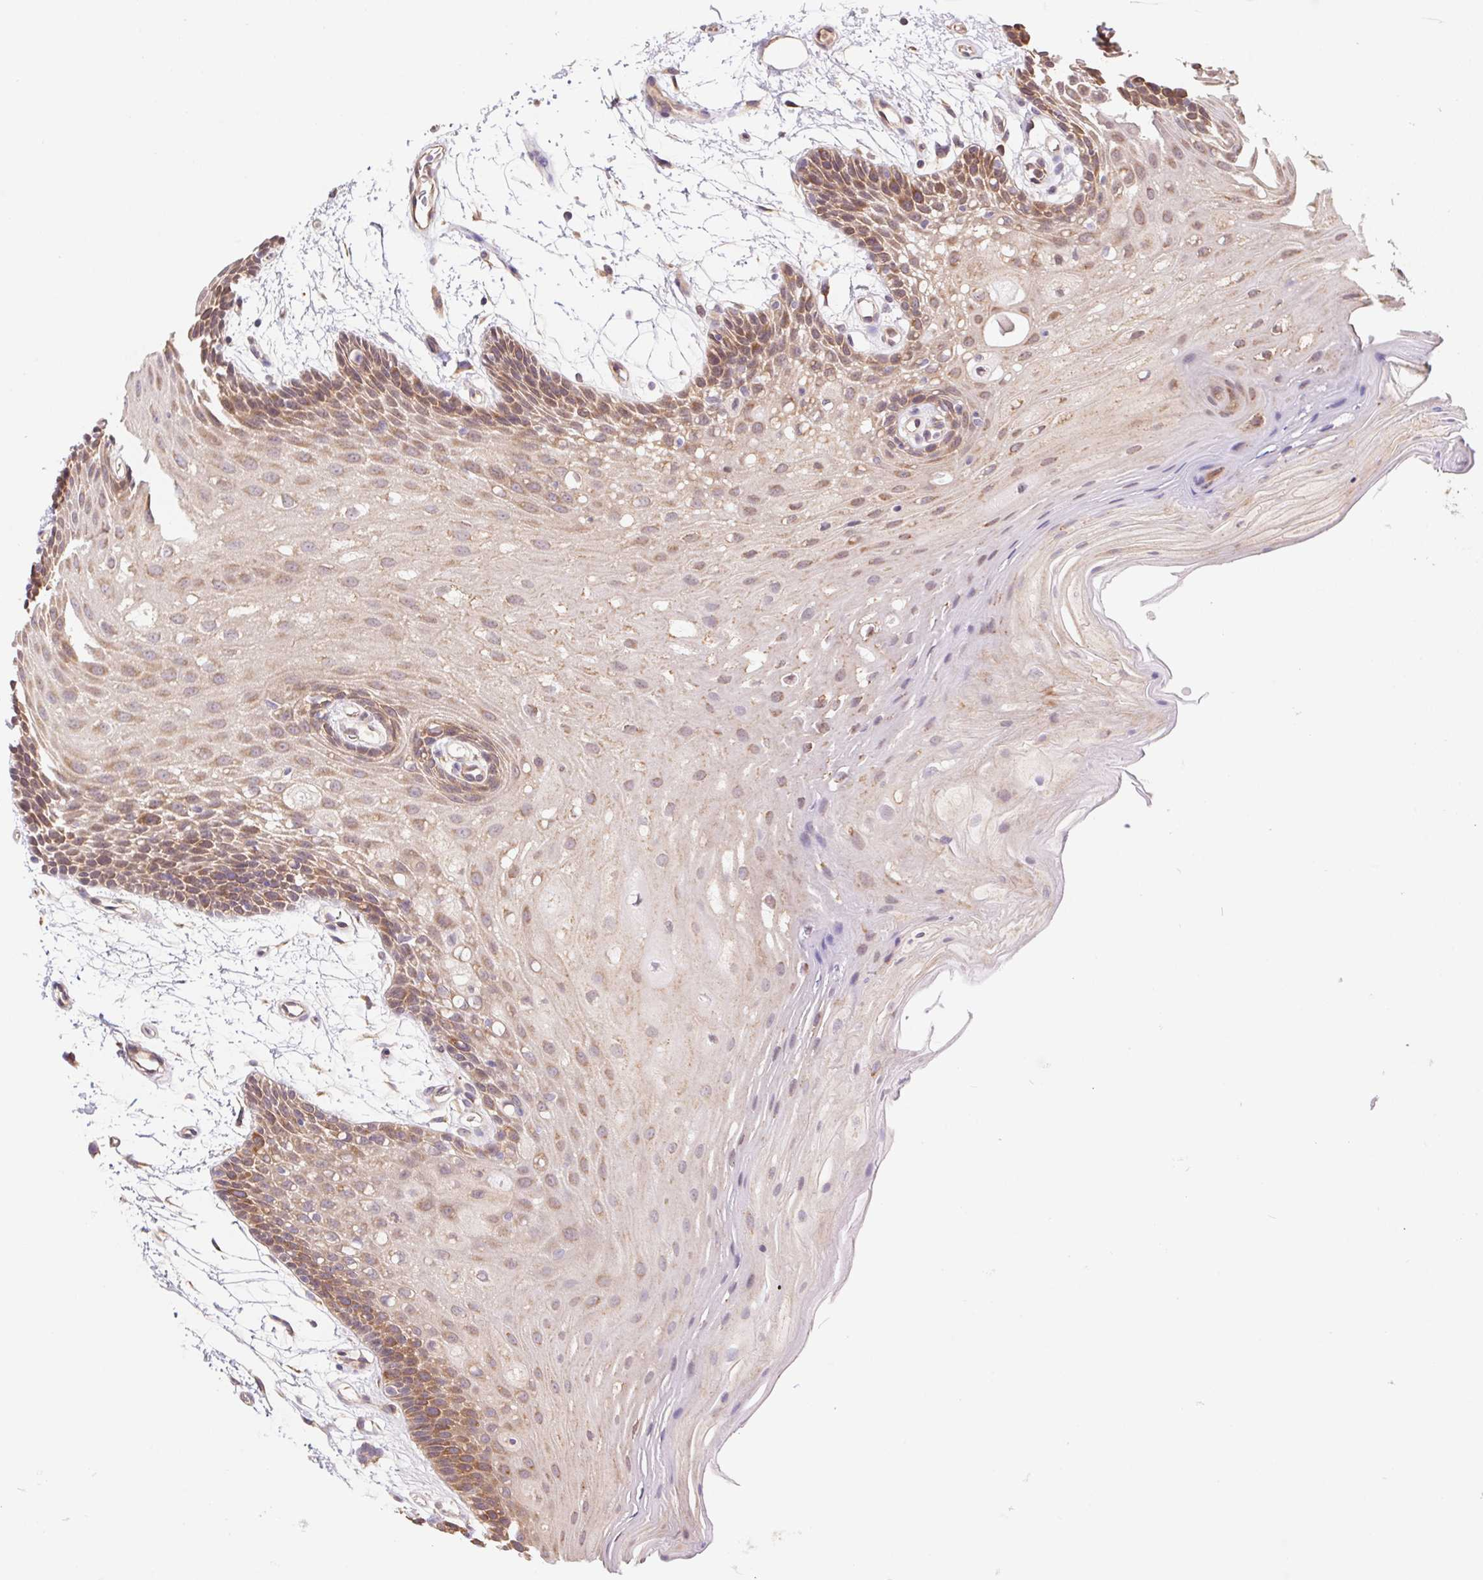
{"staining": {"intensity": "weak", "quantity": "25%-75%", "location": "cytoplasmic/membranous"}, "tissue": "oral mucosa", "cell_type": "Squamous epithelial cells", "image_type": "normal", "snomed": [{"axis": "morphology", "description": "Normal tissue, NOS"}, {"axis": "morphology", "description": "Squamous cell carcinoma, NOS"}, {"axis": "topography", "description": "Oral tissue"}, {"axis": "topography", "description": "Tounge, NOS"}, {"axis": "topography", "description": "Head-Neck"}], "caption": "A photomicrograph showing weak cytoplasmic/membranous positivity in about 25%-75% of squamous epithelial cells in unremarkable oral mucosa, as visualized by brown immunohistochemical staining.", "gene": "RRM1", "patient": {"sex": "male", "age": 62}}